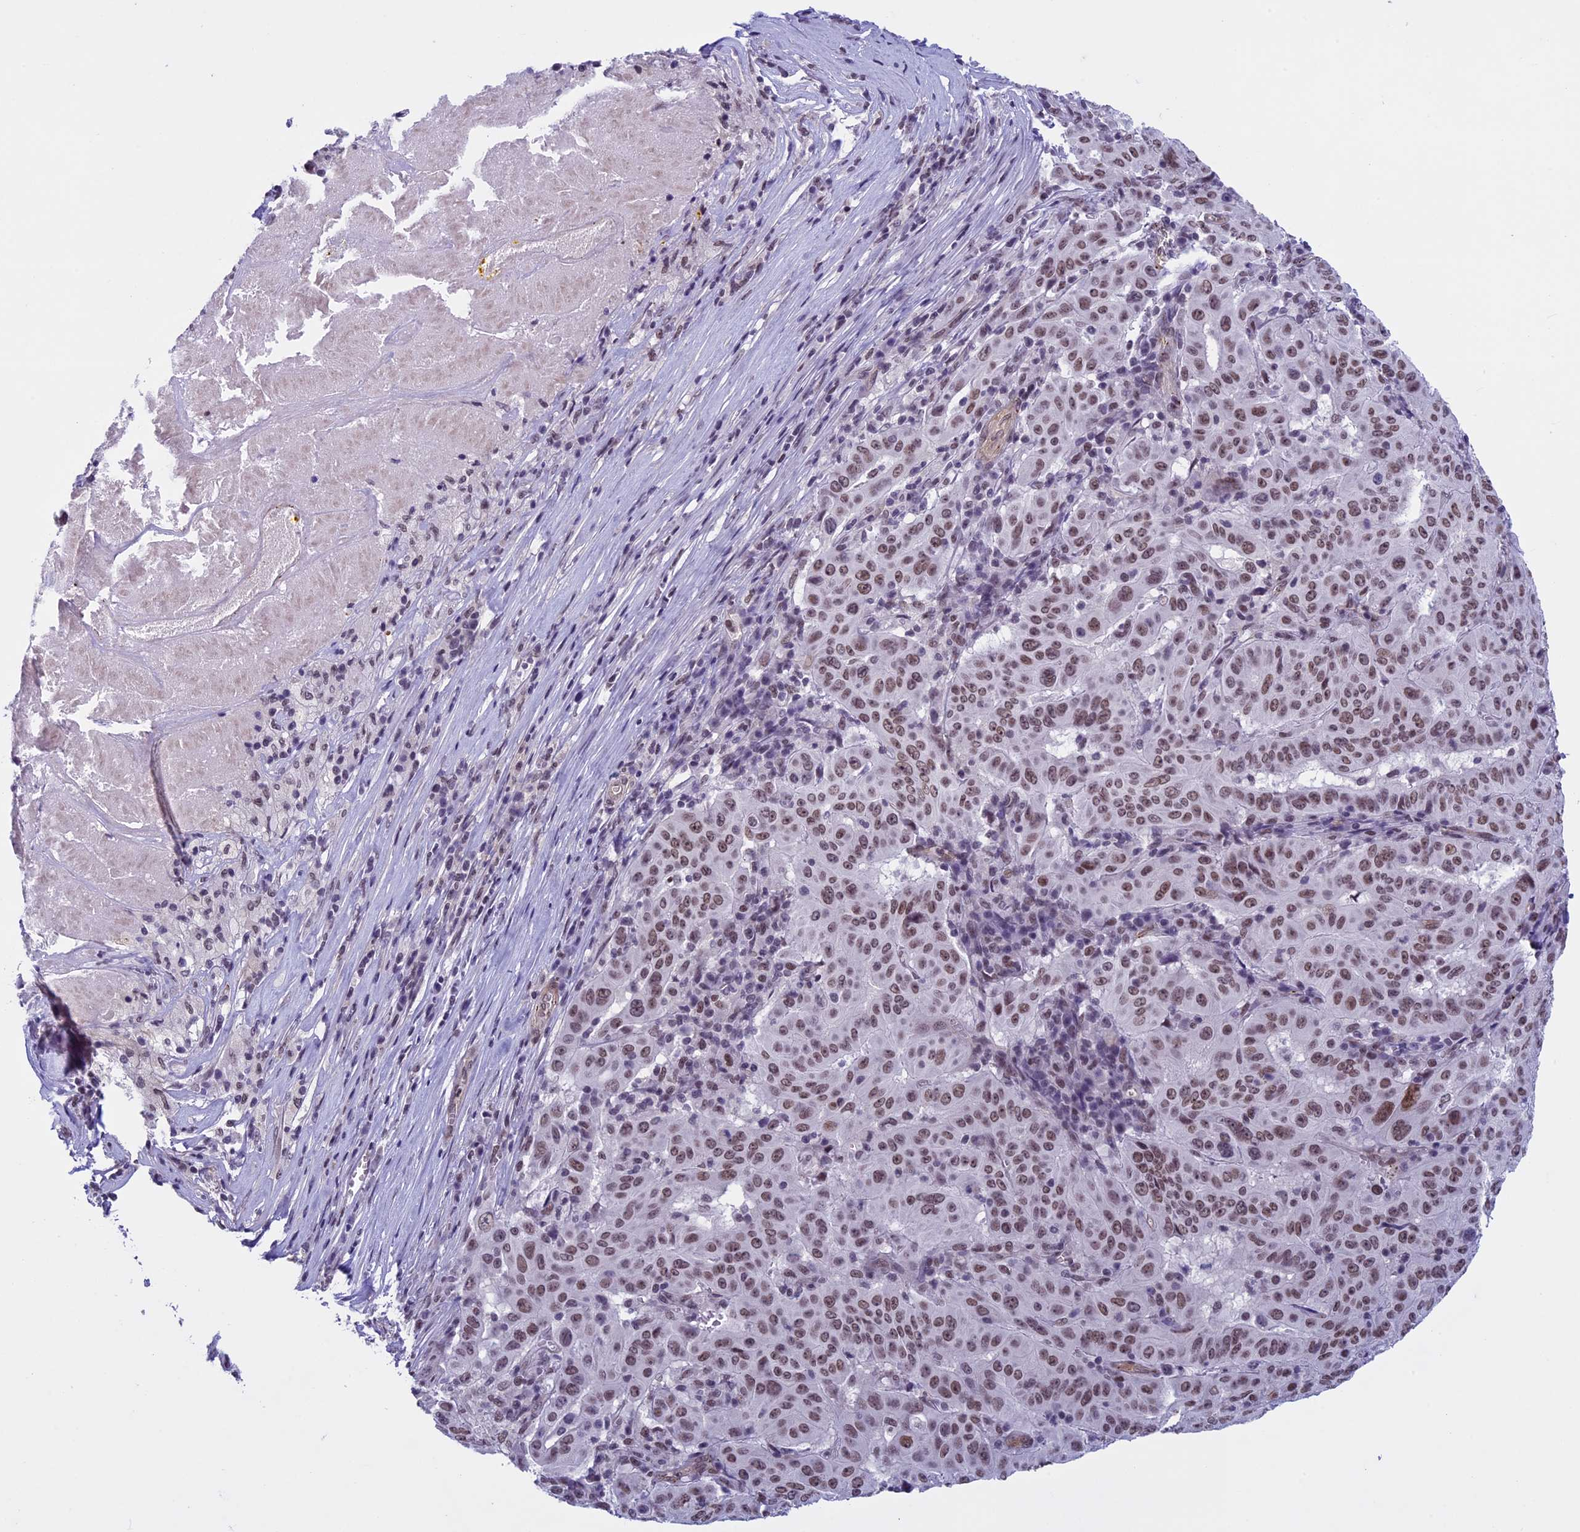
{"staining": {"intensity": "moderate", "quantity": ">75%", "location": "nuclear"}, "tissue": "pancreatic cancer", "cell_type": "Tumor cells", "image_type": "cancer", "snomed": [{"axis": "morphology", "description": "Adenocarcinoma, NOS"}, {"axis": "topography", "description": "Pancreas"}], "caption": "High-power microscopy captured an IHC histopathology image of pancreatic cancer, revealing moderate nuclear expression in about >75% of tumor cells.", "gene": "NIPBL", "patient": {"sex": "male", "age": 63}}